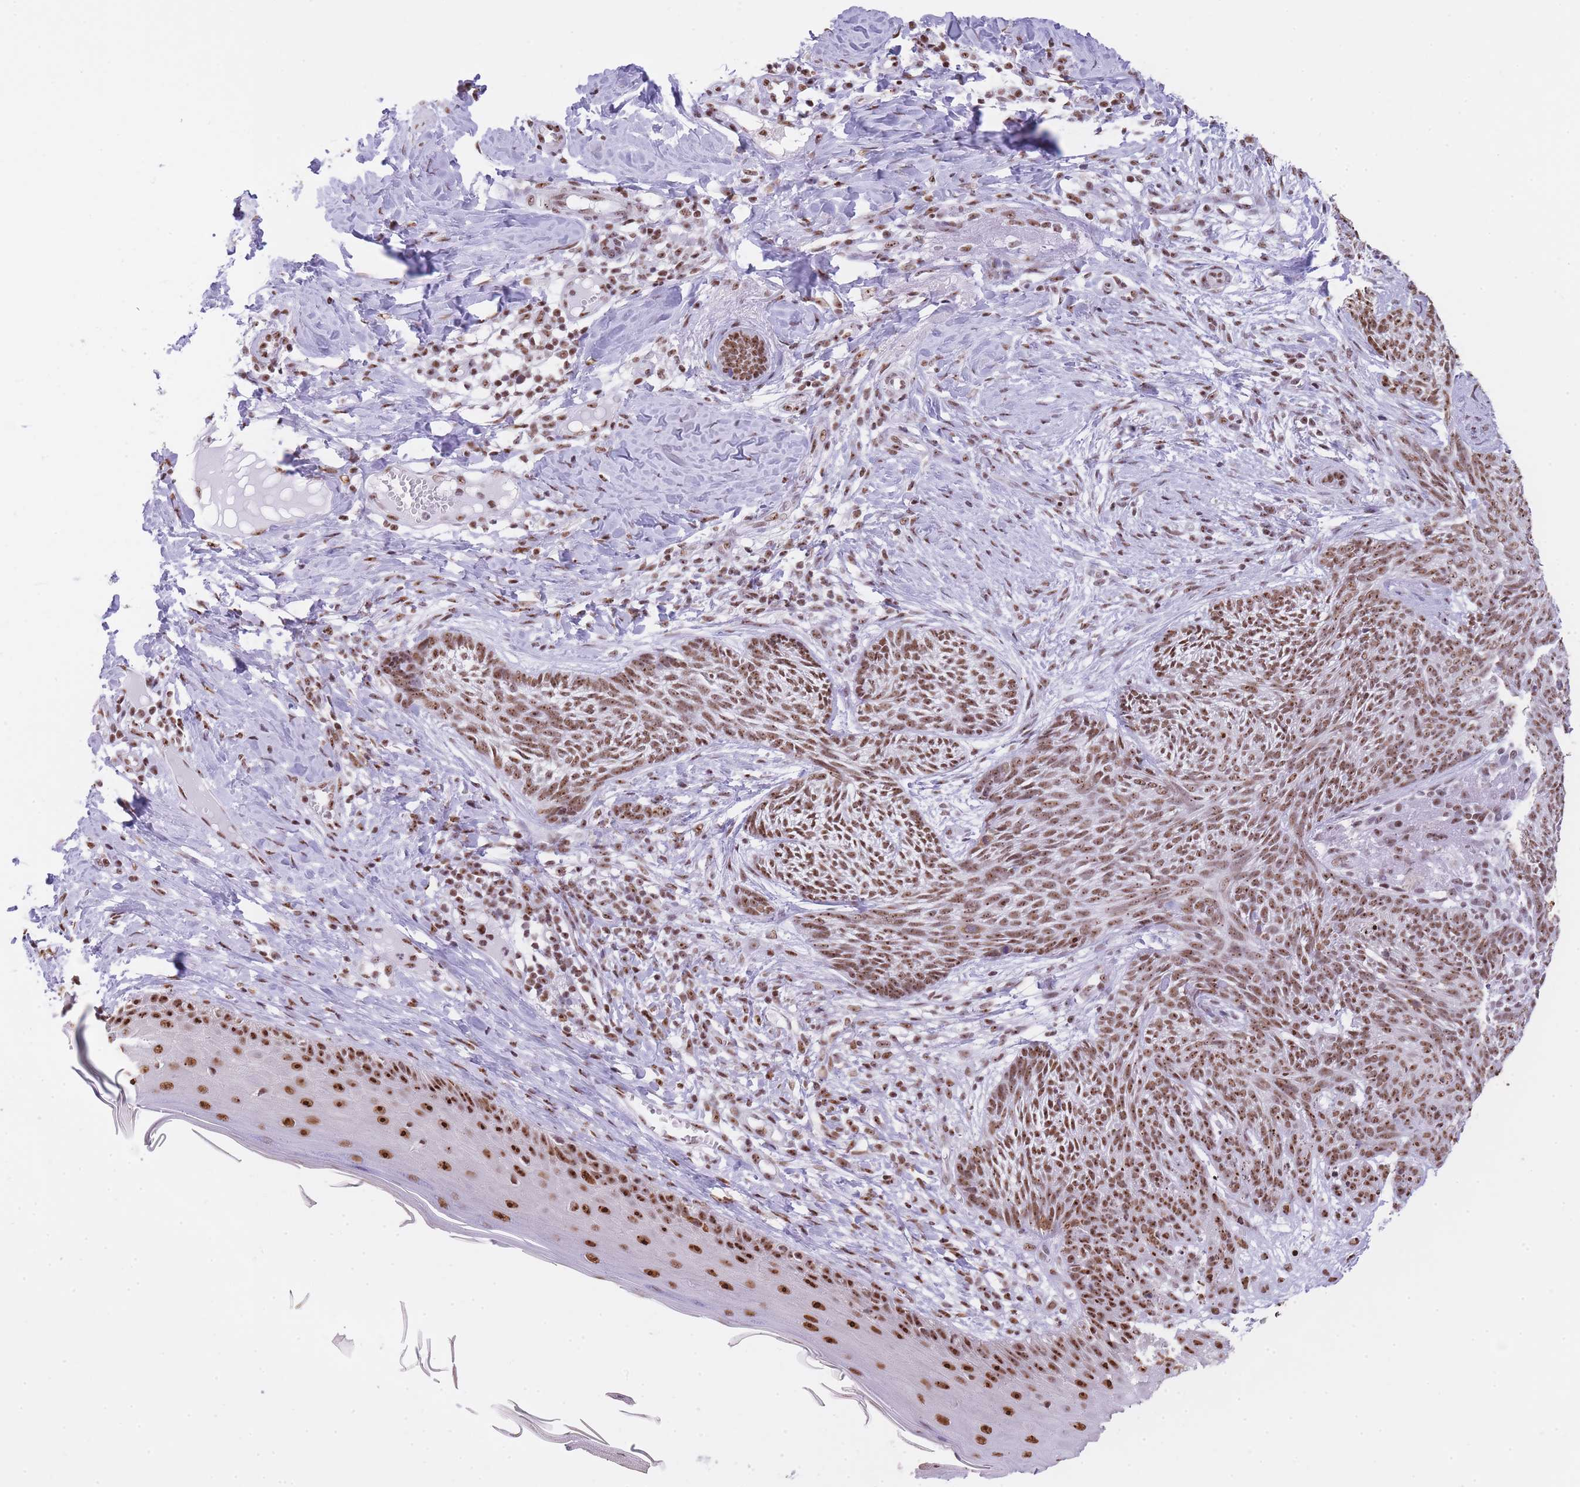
{"staining": {"intensity": "moderate", "quantity": ">75%", "location": "nuclear"}, "tissue": "skin cancer", "cell_type": "Tumor cells", "image_type": "cancer", "snomed": [{"axis": "morphology", "description": "Basal cell carcinoma"}, {"axis": "topography", "description": "Skin"}], "caption": "Skin basal cell carcinoma stained with IHC demonstrates moderate nuclear expression in about >75% of tumor cells. The staining is performed using DAB brown chromogen to label protein expression. The nuclei are counter-stained blue using hematoxylin.", "gene": "EVC2", "patient": {"sex": "male", "age": 73}}